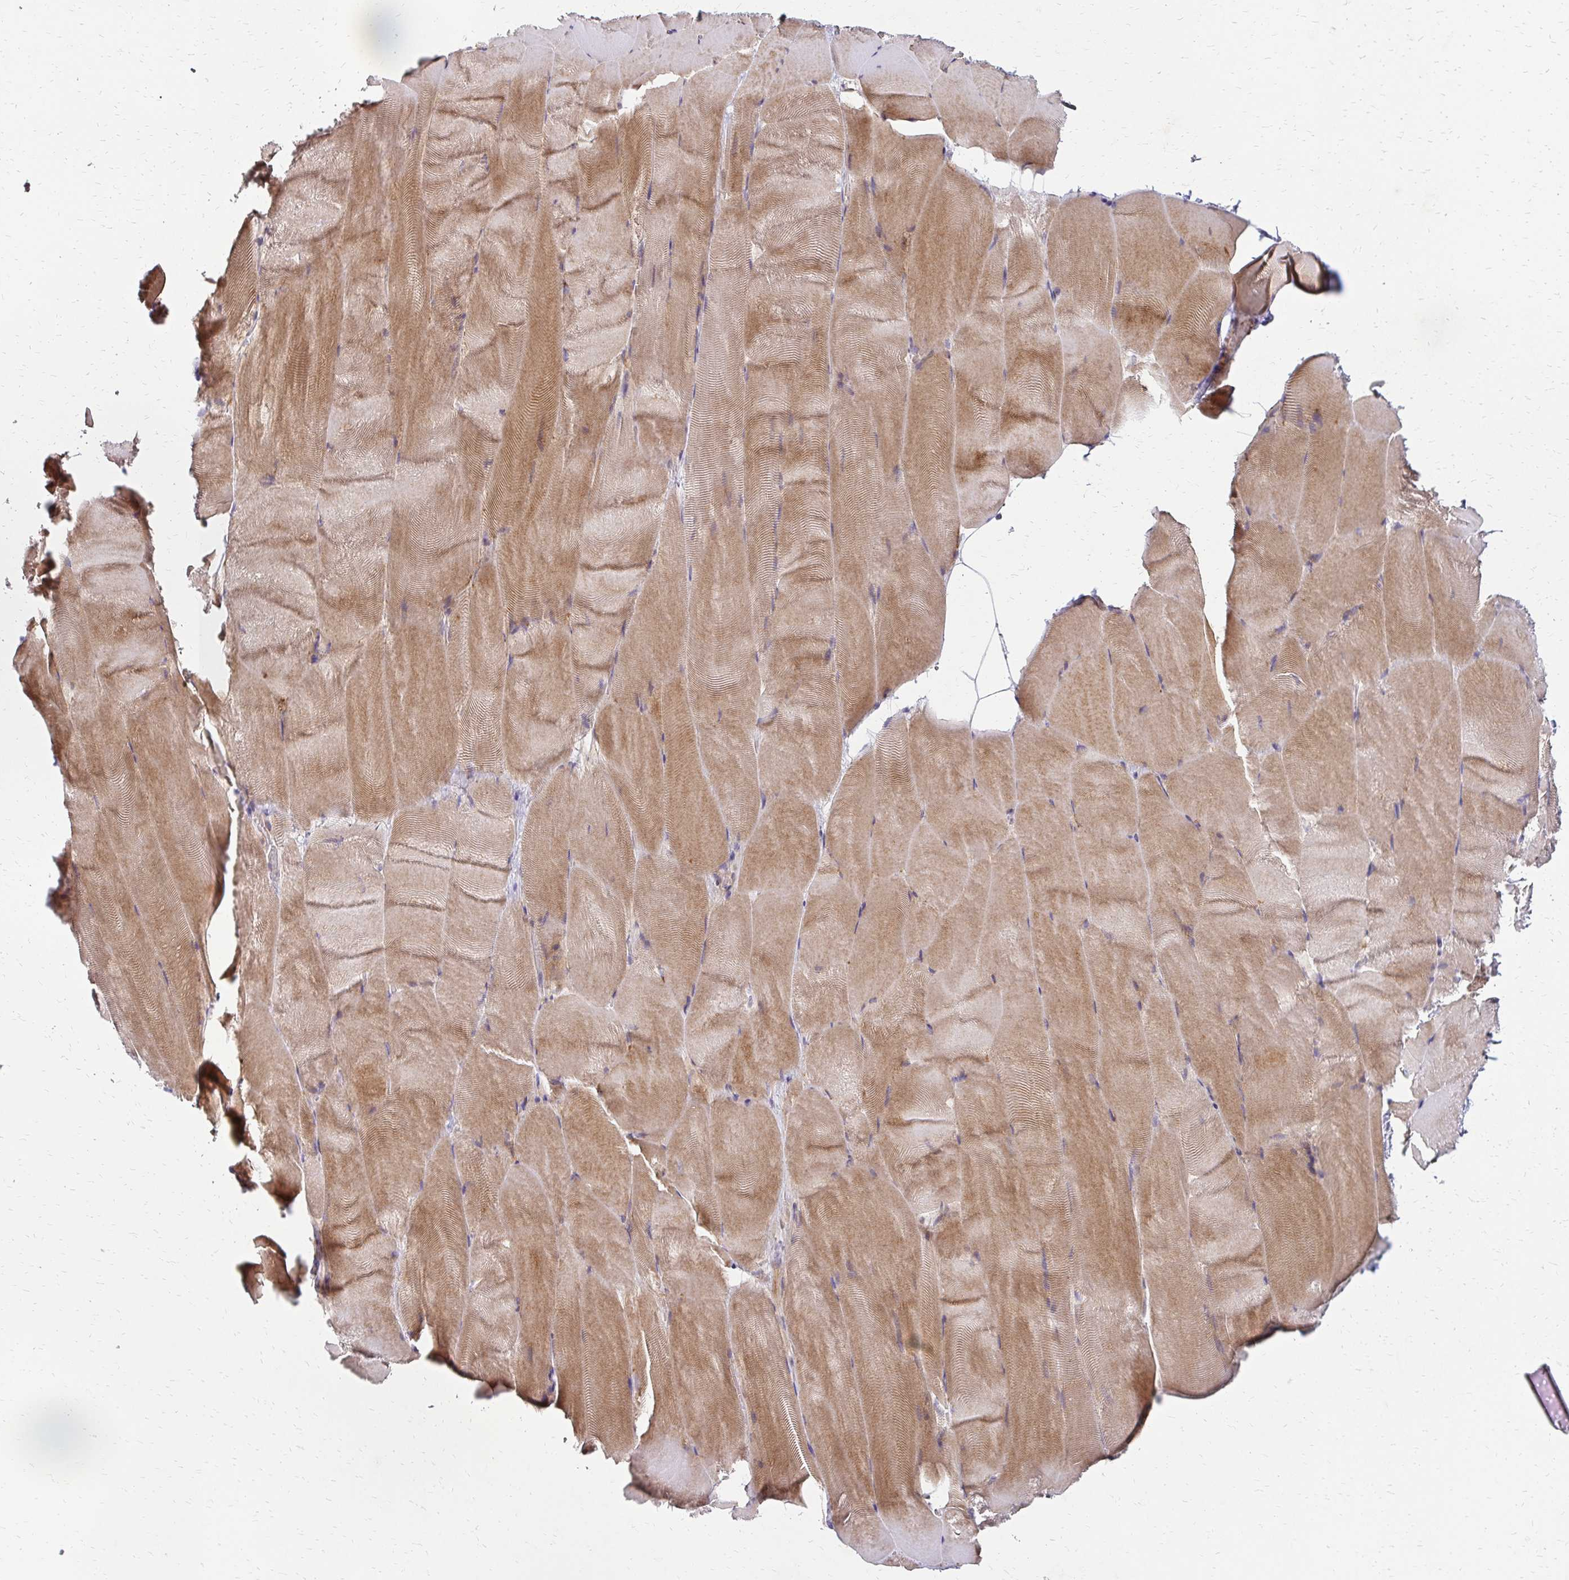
{"staining": {"intensity": "moderate", "quantity": ">75%", "location": "cytoplasmic/membranous"}, "tissue": "skeletal muscle", "cell_type": "Myocytes", "image_type": "normal", "snomed": [{"axis": "morphology", "description": "Normal tissue, NOS"}, {"axis": "topography", "description": "Skeletal muscle"}], "caption": "High-magnification brightfield microscopy of benign skeletal muscle stained with DAB (brown) and counterstained with hematoxylin (blue). myocytes exhibit moderate cytoplasmic/membranous positivity is present in approximately>75% of cells.", "gene": "PRIMA1", "patient": {"sex": "female", "age": 64}}